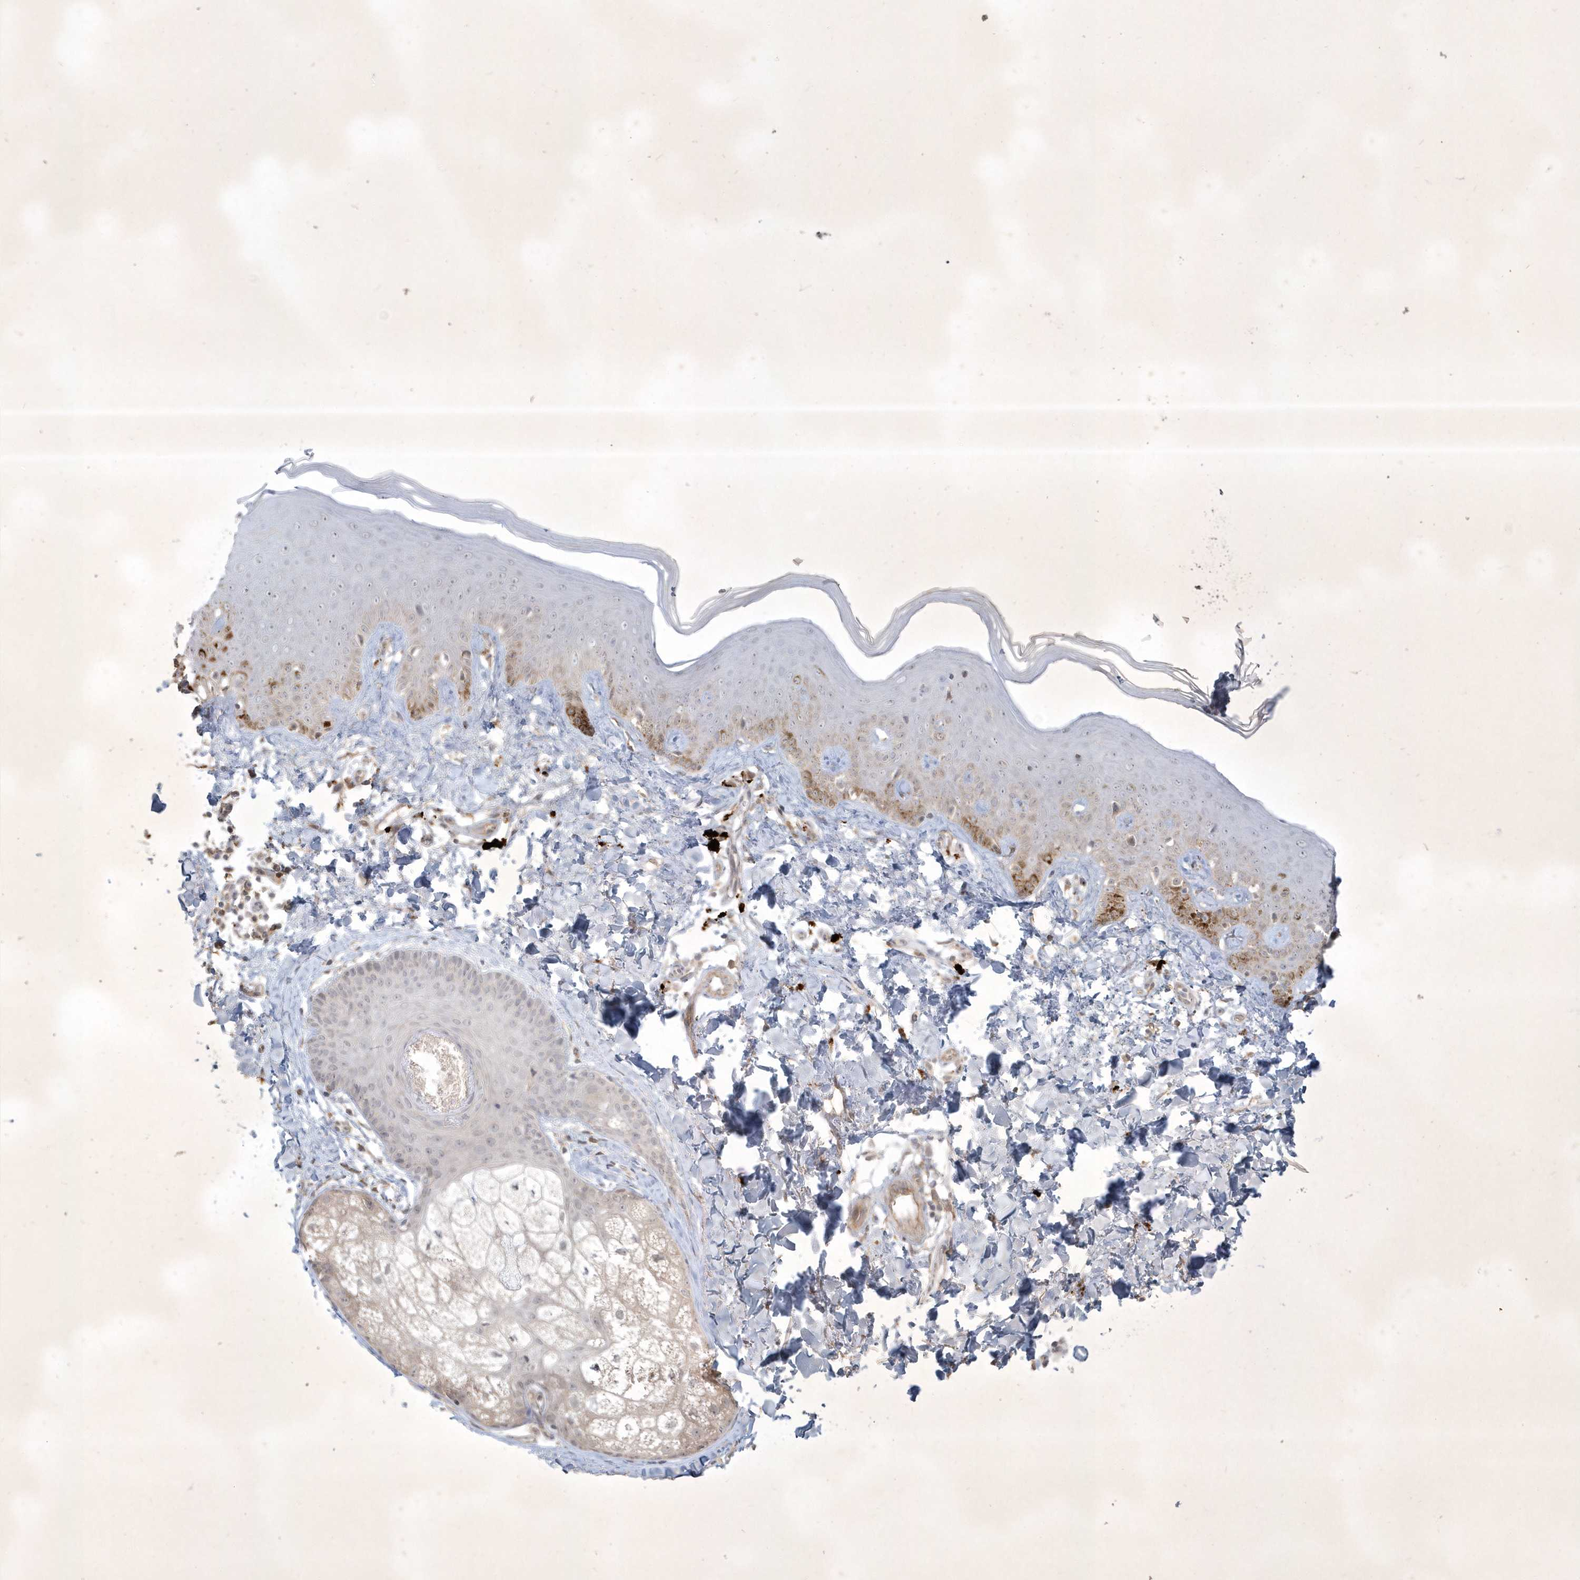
{"staining": {"intensity": "weak", "quantity": ">75%", "location": "cytoplasmic/membranous"}, "tissue": "skin", "cell_type": "Fibroblasts", "image_type": "normal", "snomed": [{"axis": "morphology", "description": "Normal tissue, NOS"}, {"axis": "topography", "description": "Skin"}], "caption": "Skin stained for a protein (brown) reveals weak cytoplasmic/membranous positive staining in approximately >75% of fibroblasts.", "gene": "BOD1L2", "patient": {"sex": "male", "age": 52}}